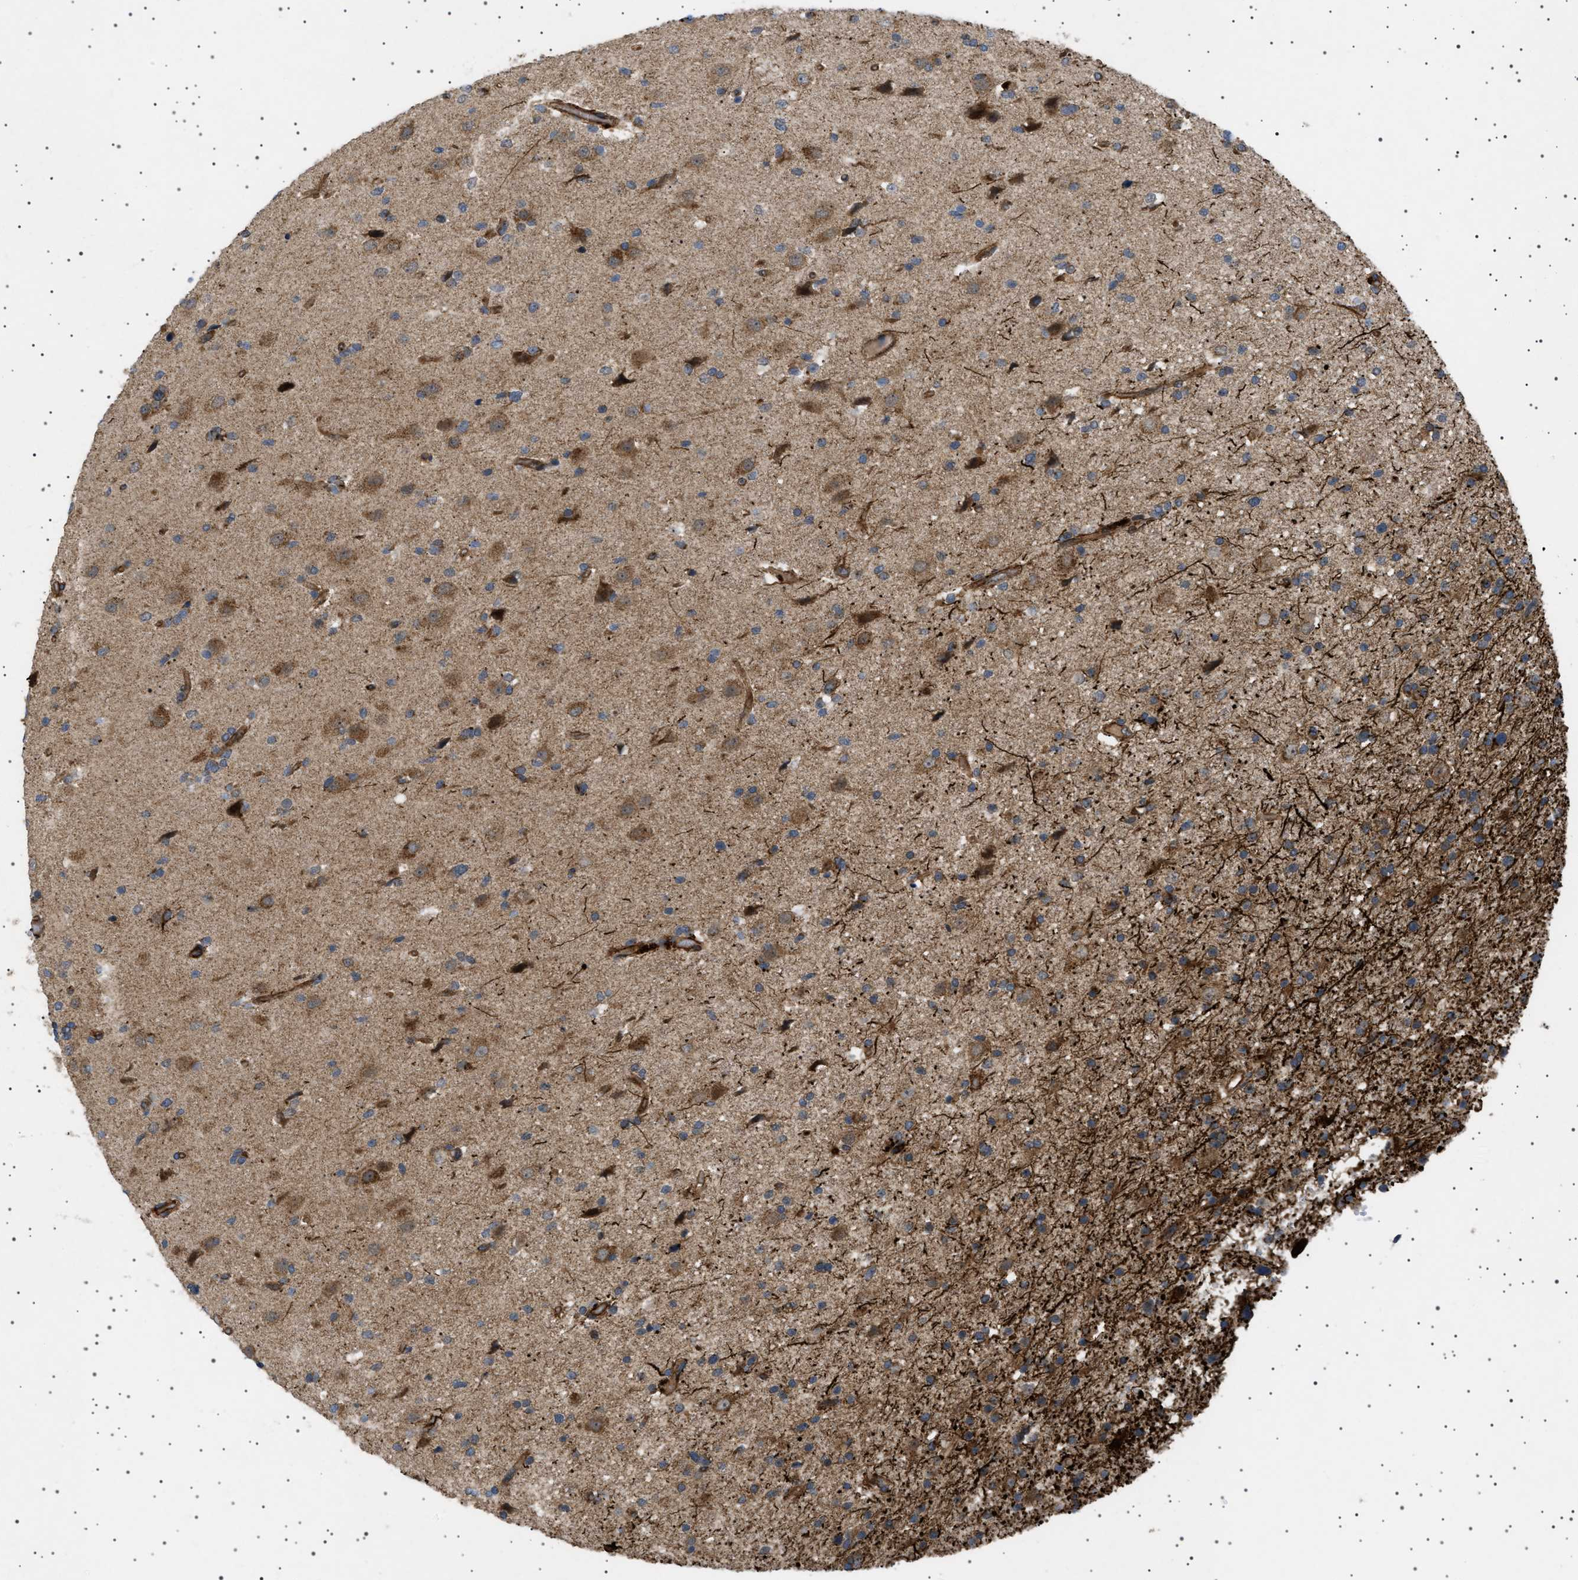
{"staining": {"intensity": "moderate", "quantity": ">75%", "location": "cytoplasmic/membranous"}, "tissue": "glioma", "cell_type": "Tumor cells", "image_type": "cancer", "snomed": [{"axis": "morphology", "description": "Glioma, malignant, High grade"}, {"axis": "topography", "description": "Brain"}], "caption": "Brown immunohistochemical staining in human glioma exhibits moderate cytoplasmic/membranous staining in about >75% of tumor cells. The protein is stained brown, and the nuclei are stained in blue (DAB (3,3'-diaminobenzidine) IHC with brightfield microscopy, high magnification).", "gene": "CCDC186", "patient": {"sex": "male", "age": 33}}